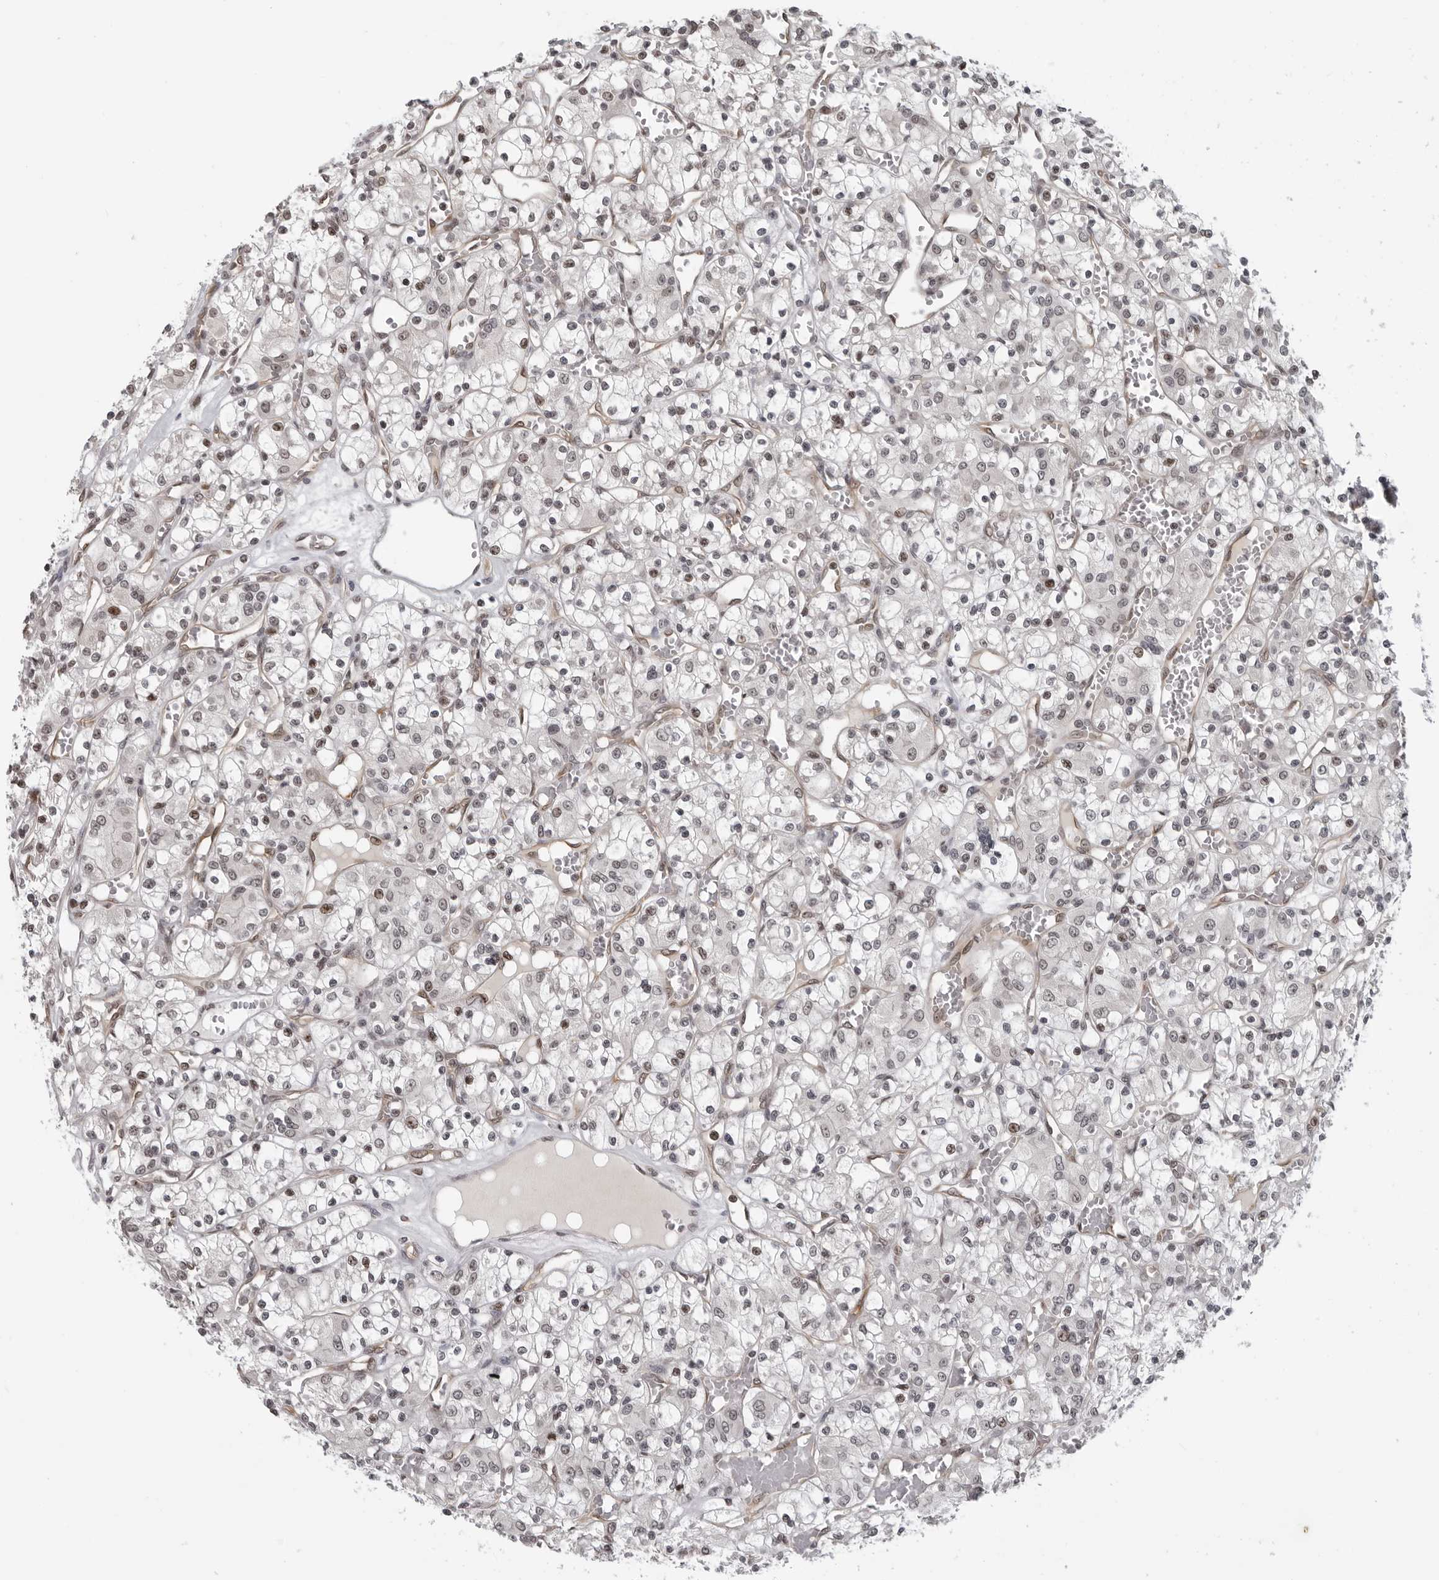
{"staining": {"intensity": "weak", "quantity": "<25%", "location": "nuclear"}, "tissue": "renal cancer", "cell_type": "Tumor cells", "image_type": "cancer", "snomed": [{"axis": "morphology", "description": "Adenocarcinoma, NOS"}, {"axis": "topography", "description": "Kidney"}], "caption": "DAB (3,3'-diaminobenzidine) immunohistochemical staining of human renal cancer (adenocarcinoma) demonstrates no significant staining in tumor cells. (DAB immunohistochemistry (IHC) visualized using brightfield microscopy, high magnification).", "gene": "MAF", "patient": {"sex": "female", "age": 59}}